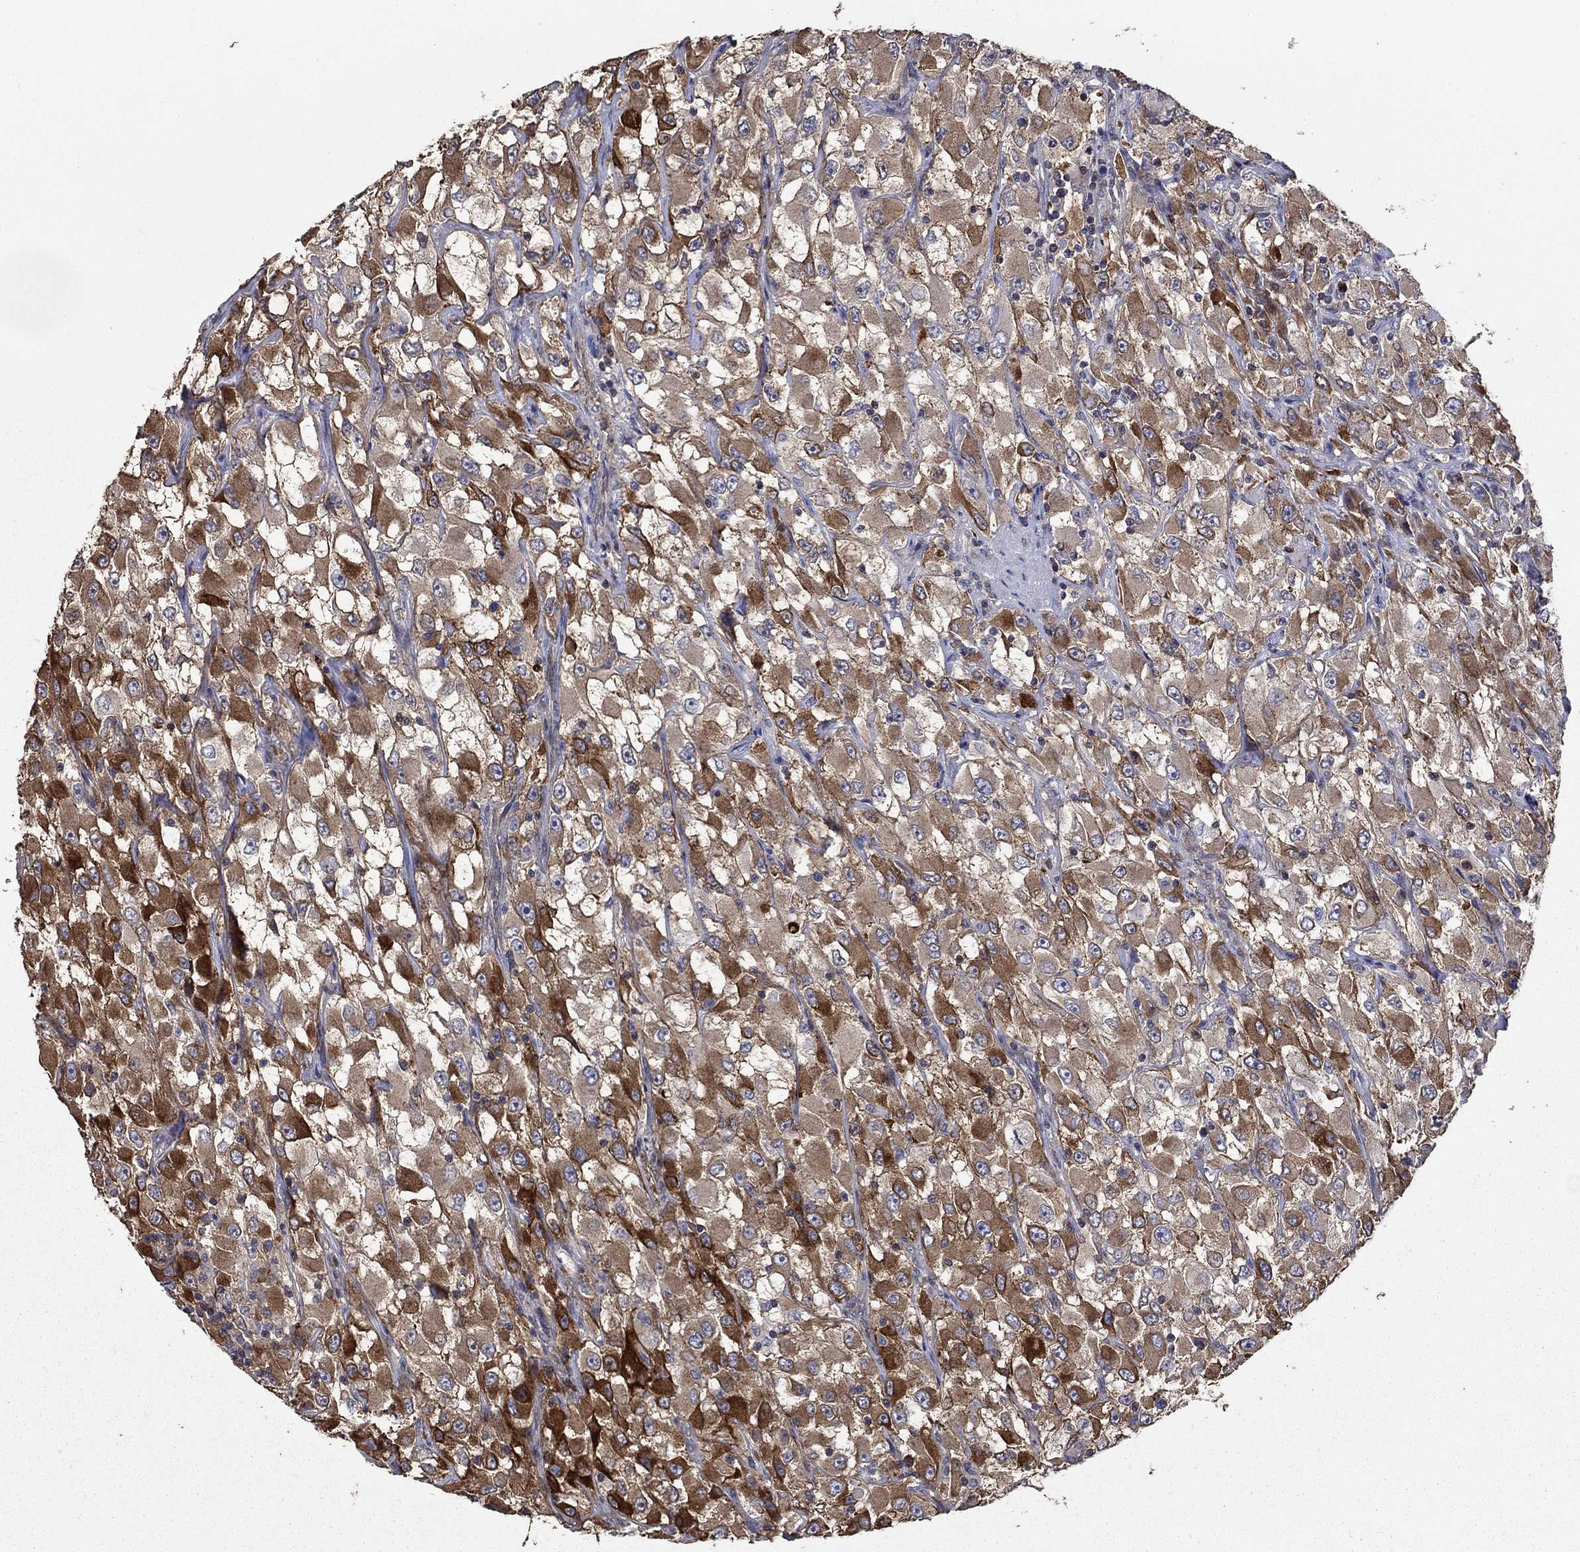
{"staining": {"intensity": "strong", "quantity": "<25%", "location": "cytoplasmic/membranous"}, "tissue": "renal cancer", "cell_type": "Tumor cells", "image_type": "cancer", "snomed": [{"axis": "morphology", "description": "Adenocarcinoma, NOS"}, {"axis": "topography", "description": "Kidney"}], "caption": "IHC of renal cancer demonstrates medium levels of strong cytoplasmic/membranous expression in approximately <25% of tumor cells.", "gene": "DVL1", "patient": {"sex": "female", "age": 52}}